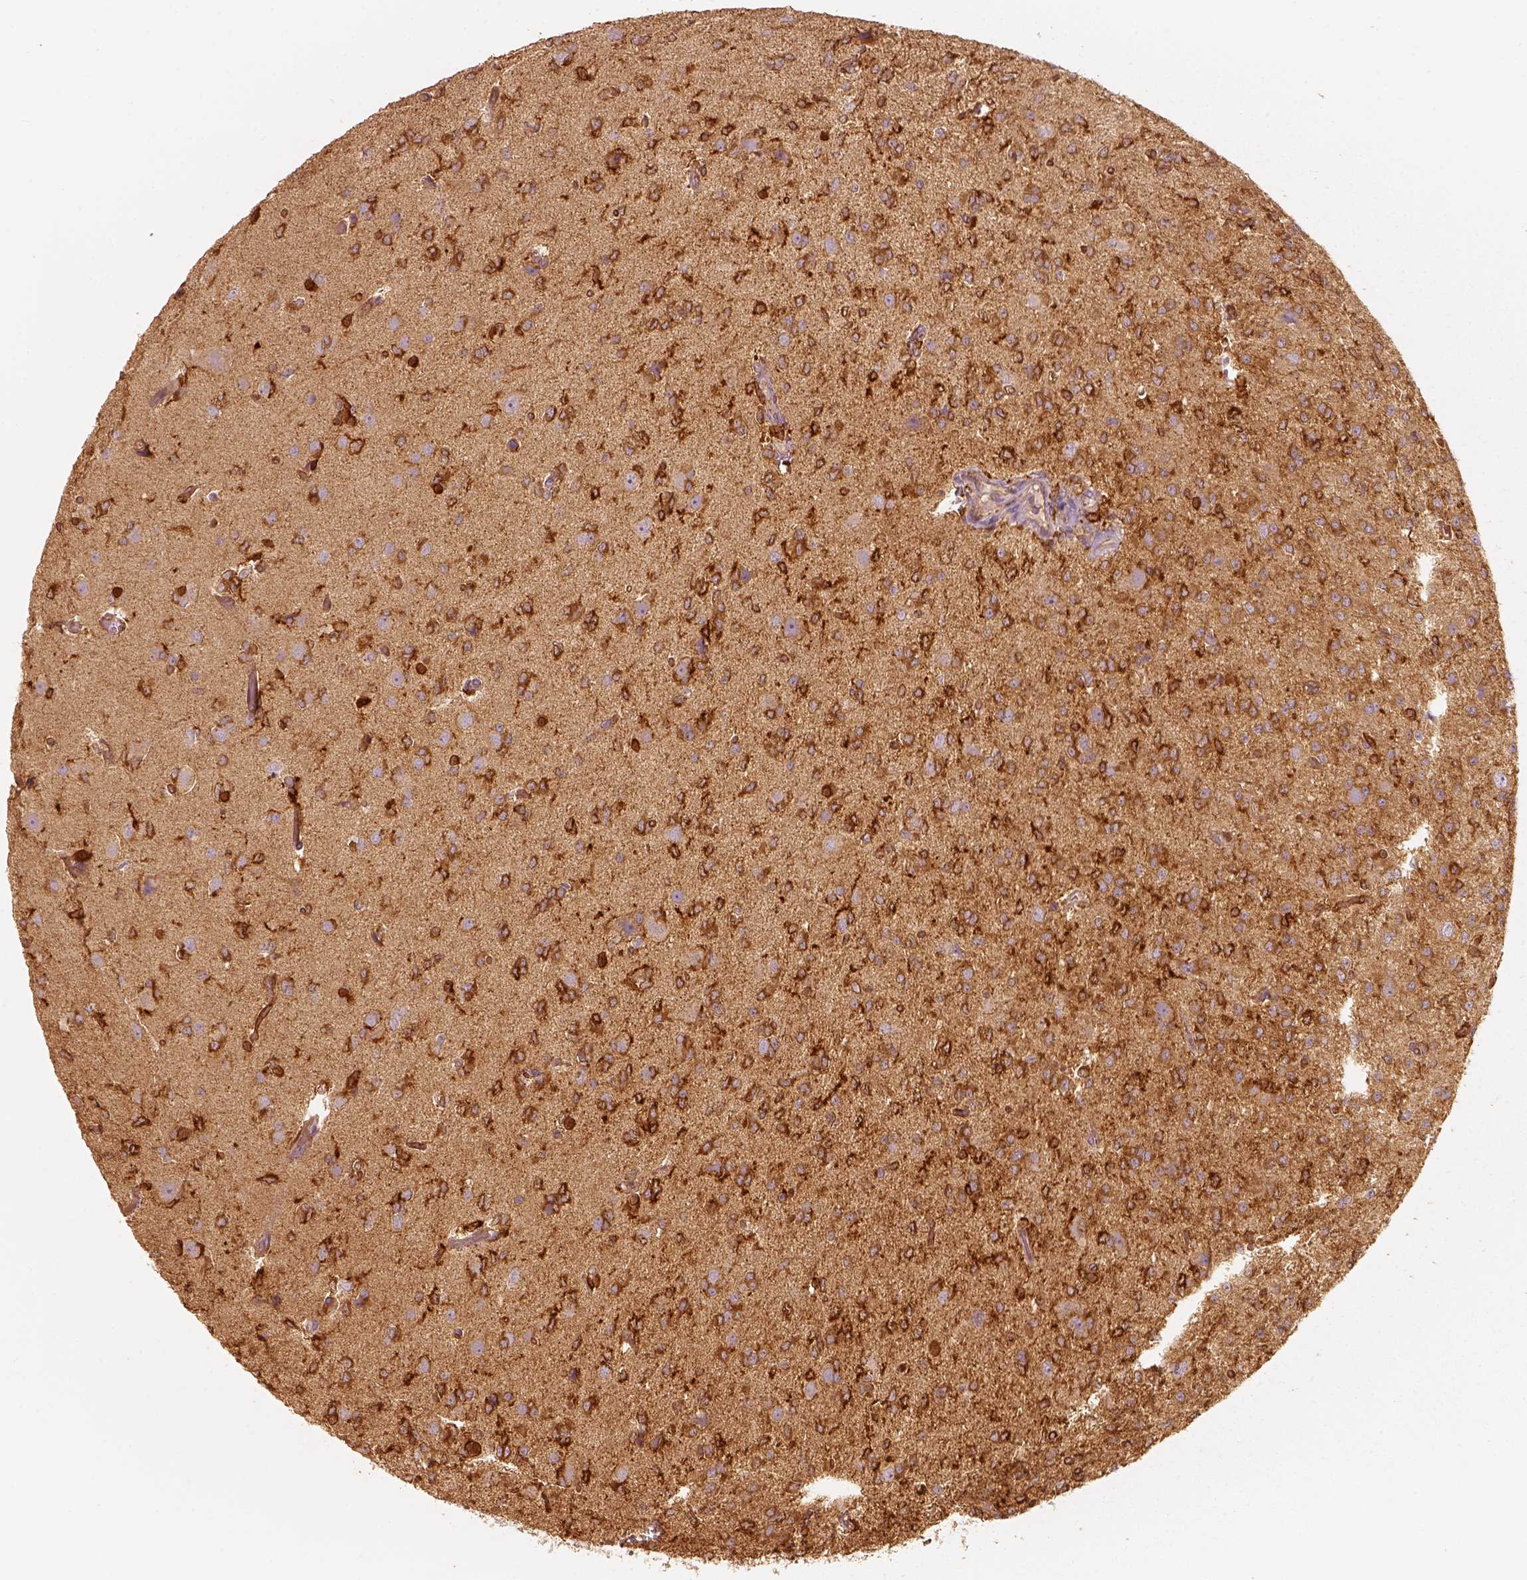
{"staining": {"intensity": "moderate", "quantity": "25%-75%", "location": "cytoplasmic/membranous"}, "tissue": "glioma", "cell_type": "Tumor cells", "image_type": "cancer", "snomed": [{"axis": "morphology", "description": "Glioma, malignant, Low grade"}, {"axis": "topography", "description": "Brain"}], "caption": "The micrograph shows immunohistochemical staining of glioma. There is moderate cytoplasmic/membranous staining is seen in approximately 25%-75% of tumor cells.", "gene": "FSCN1", "patient": {"sex": "male", "age": 27}}